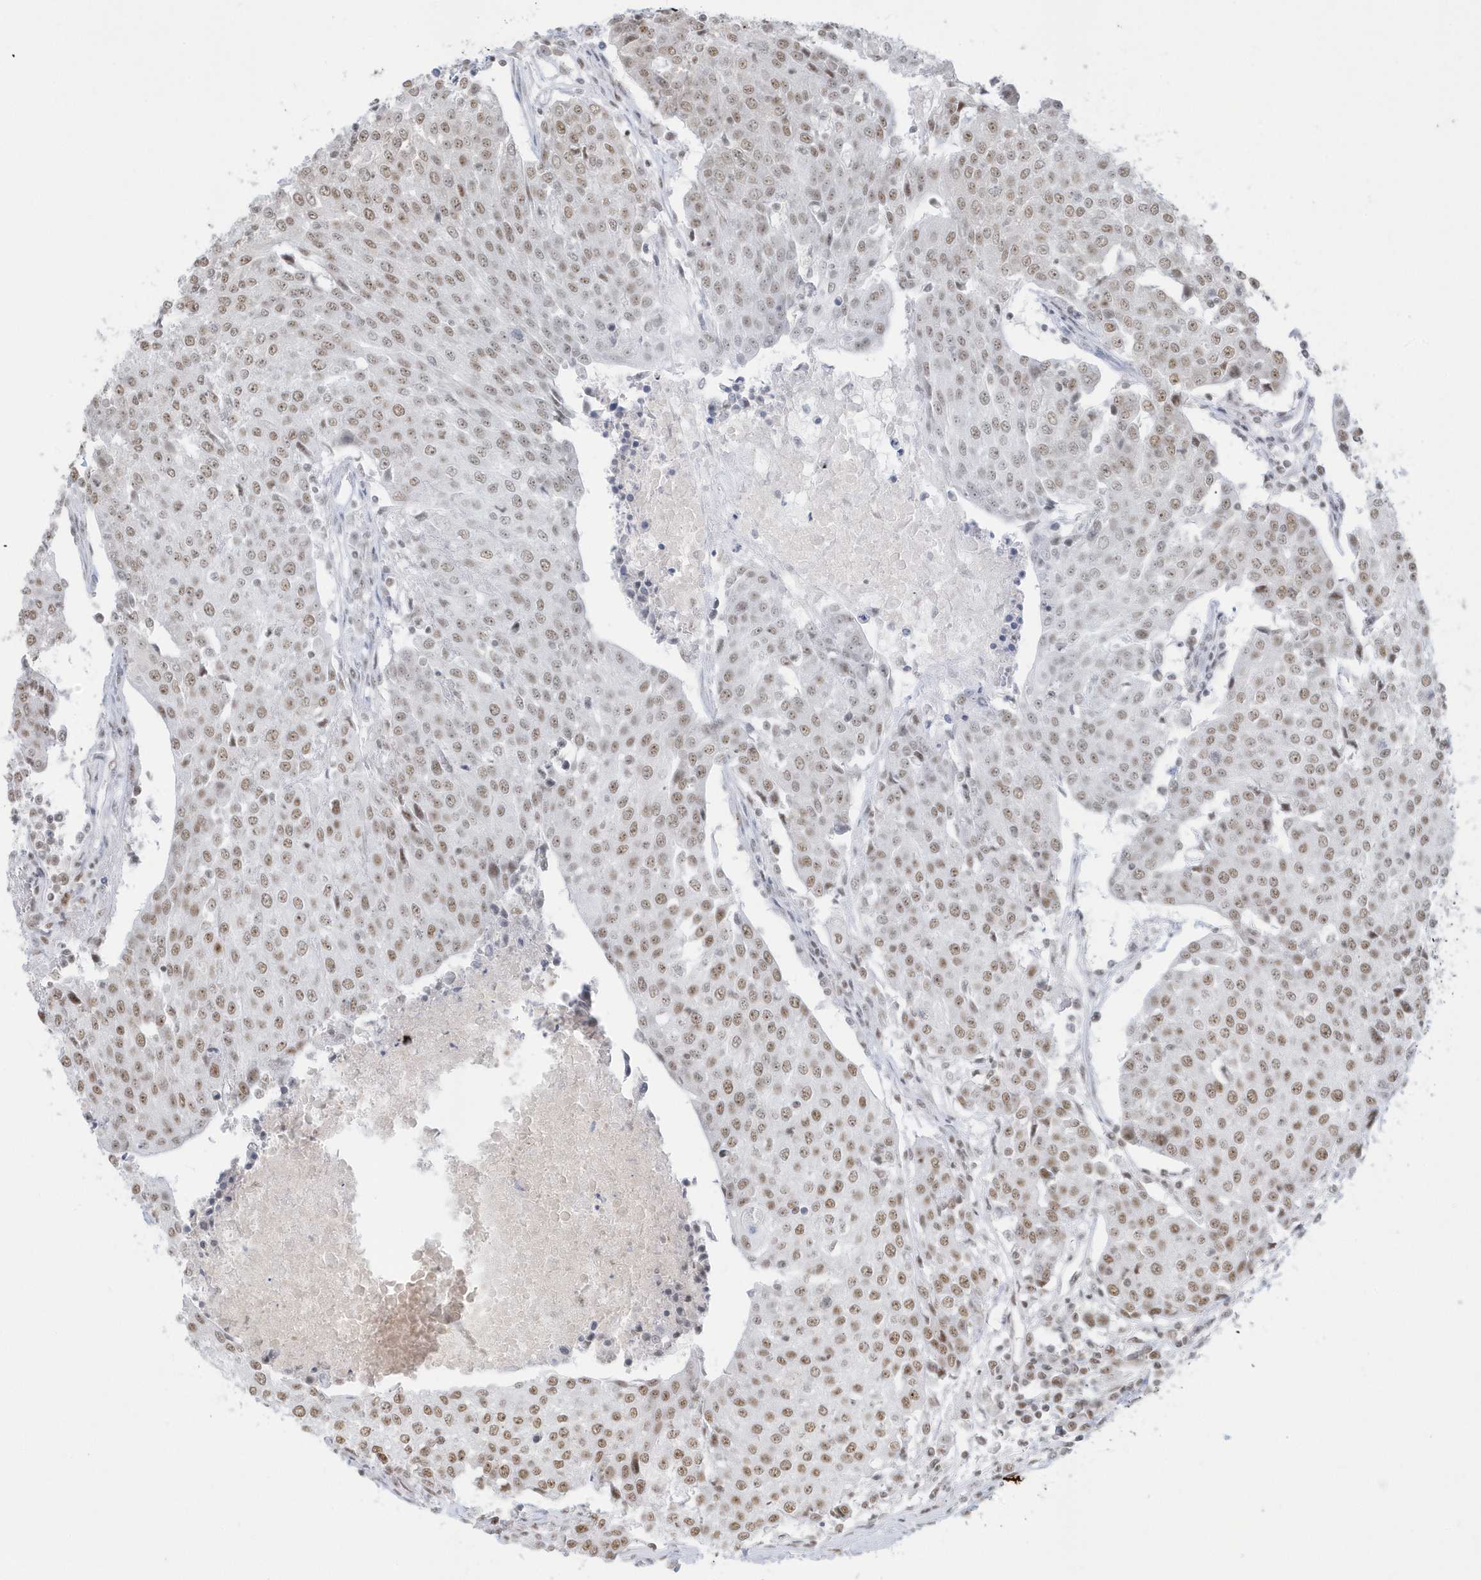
{"staining": {"intensity": "moderate", "quantity": ">75%", "location": "nuclear"}, "tissue": "urothelial cancer", "cell_type": "Tumor cells", "image_type": "cancer", "snomed": [{"axis": "morphology", "description": "Urothelial carcinoma, High grade"}, {"axis": "topography", "description": "Urinary bladder"}], "caption": "Immunohistochemistry (DAB) staining of human high-grade urothelial carcinoma displays moderate nuclear protein staining in approximately >75% of tumor cells. (DAB (3,3'-diaminobenzidine) IHC with brightfield microscopy, high magnification).", "gene": "PPIL2", "patient": {"sex": "female", "age": 85}}